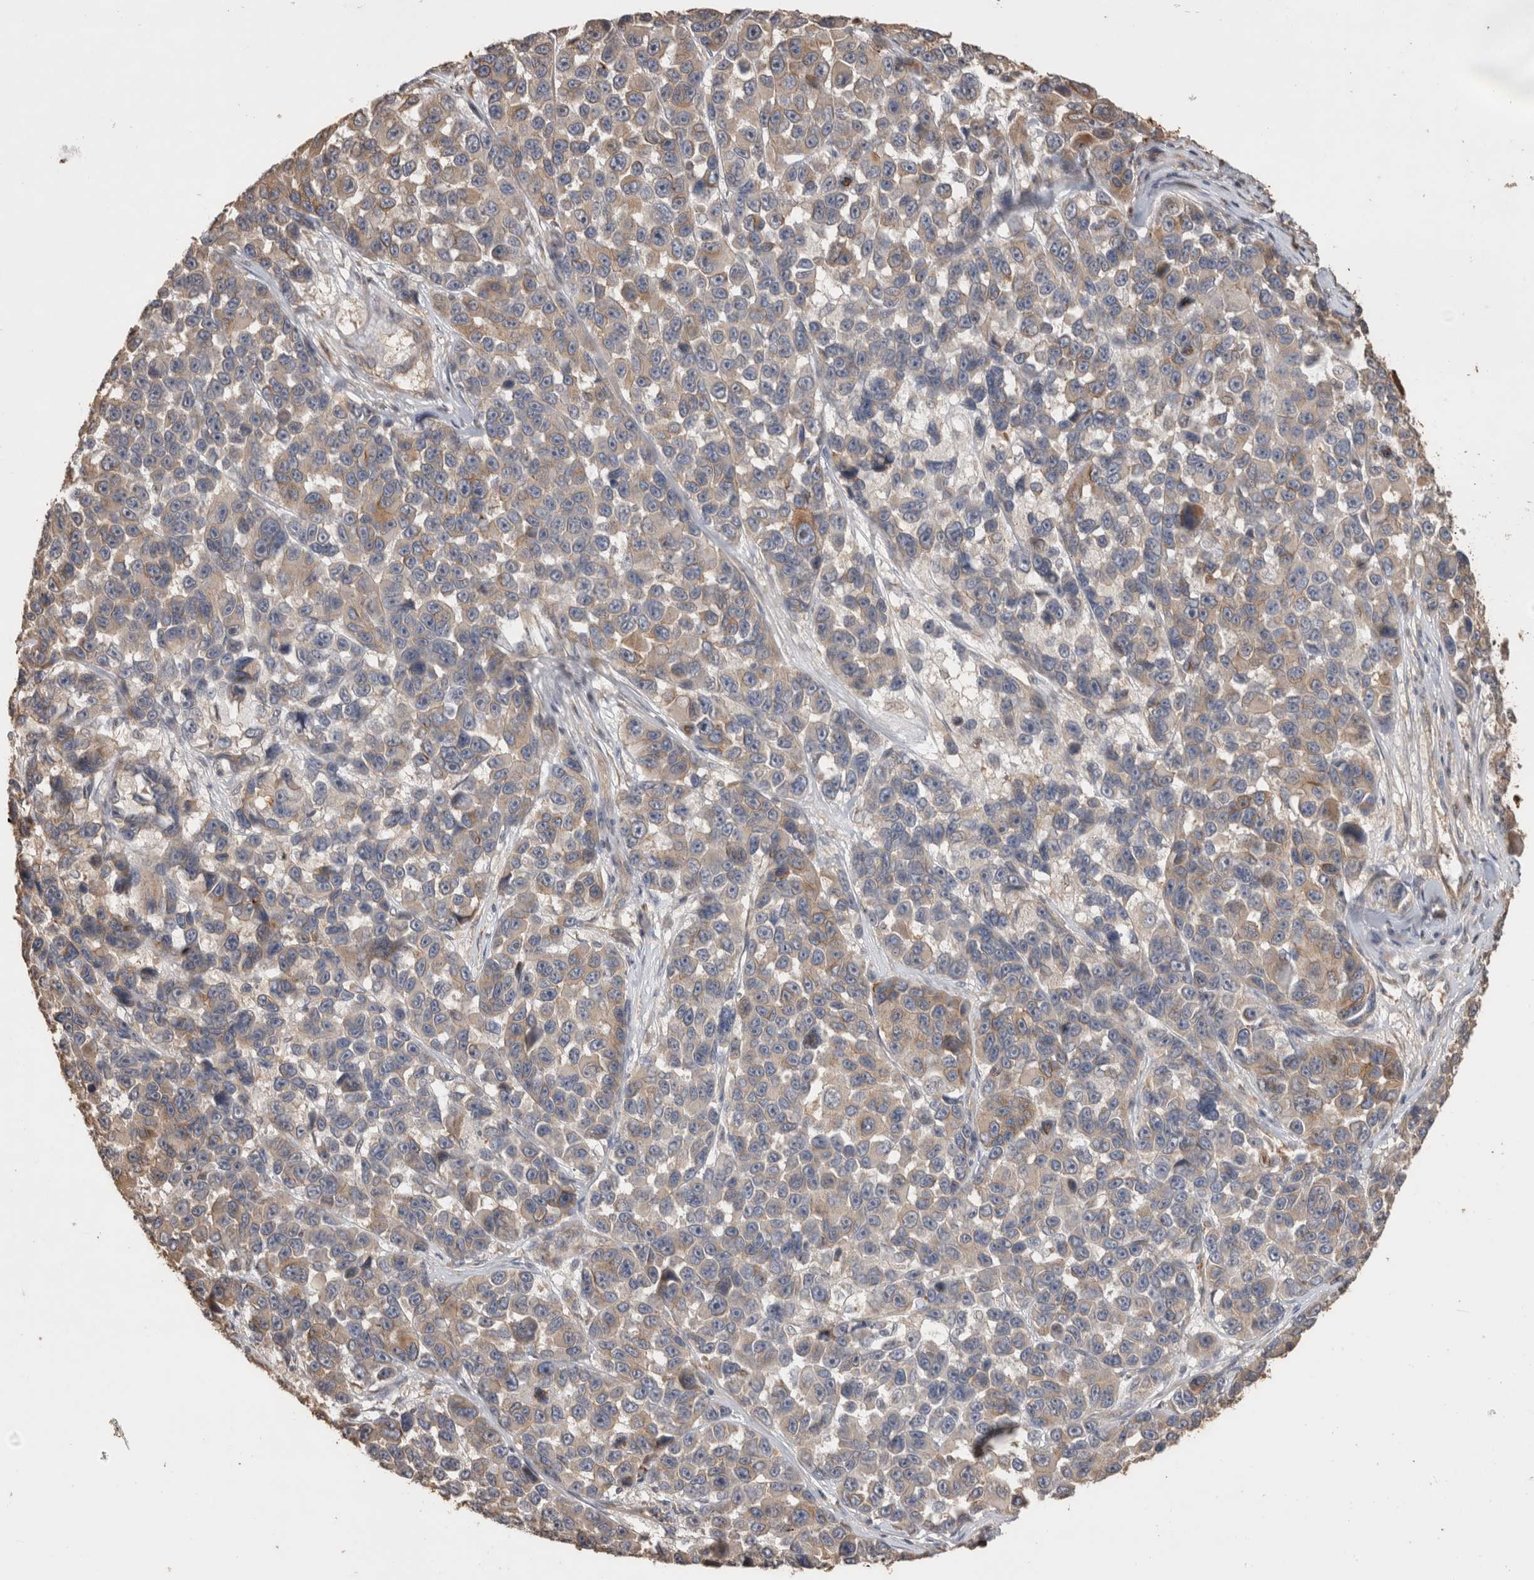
{"staining": {"intensity": "weak", "quantity": "25%-75%", "location": "cytoplasmic/membranous"}, "tissue": "melanoma", "cell_type": "Tumor cells", "image_type": "cancer", "snomed": [{"axis": "morphology", "description": "Malignant melanoma, NOS"}, {"axis": "topography", "description": "Skin"}], "caption": "Weak cytoplasmic/membranous protein expression is present in approximately 25%-75% of tumor cells in malignant melanoma.", "gene": "CLIP1", "patient": {"sex": "male", "age": 53}}